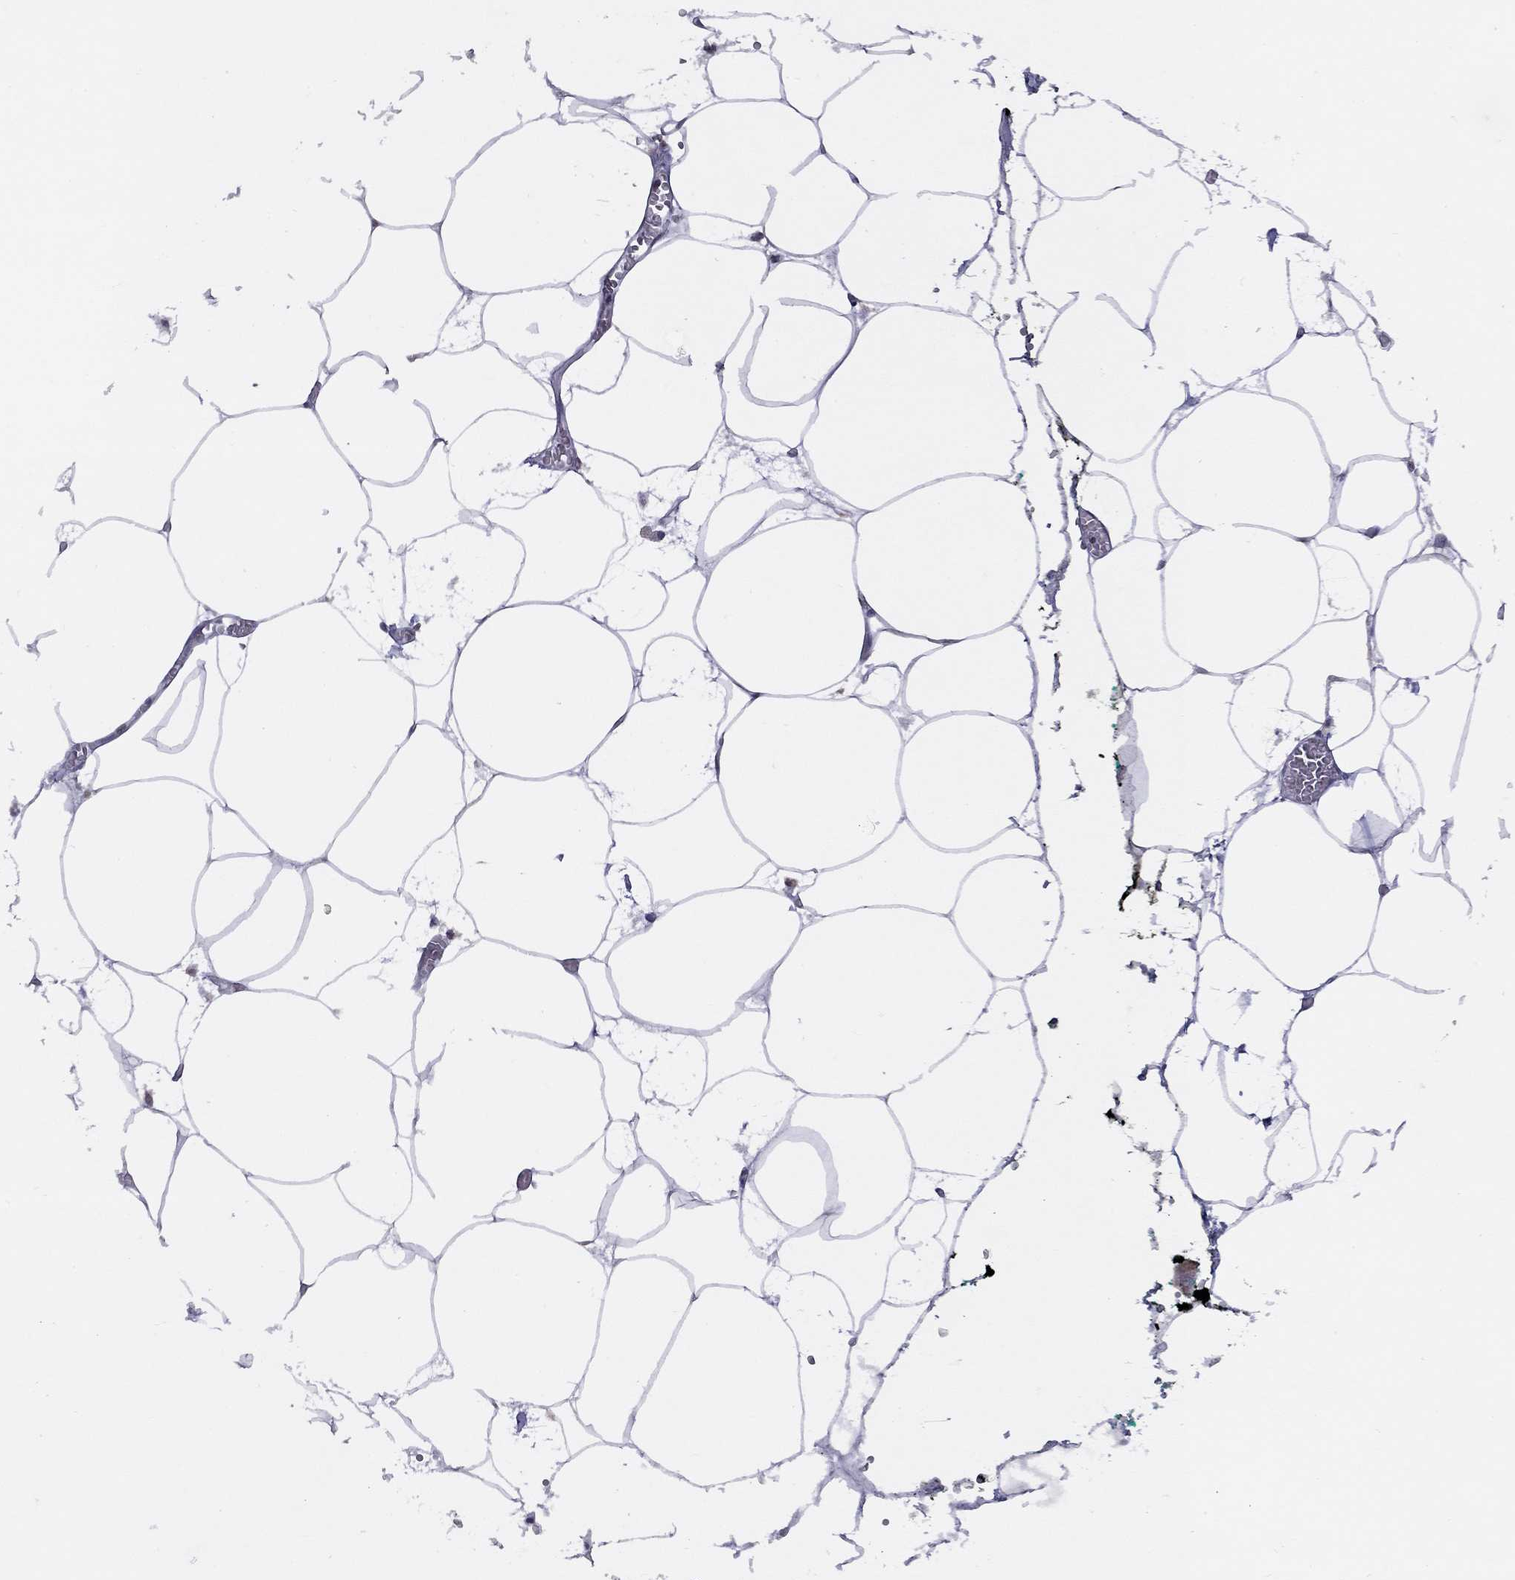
{"staining": {"intensity": "negative", "quantity": "none", "location": "none"}, "tissue": "adipose tissue", "cell_type": "Adipocytes", "image_type": "normal", "snomed": [{"axis": "morphology", "description": "Normal tissue, NOS"}, {"axis": "topography", "description": "Adipose tissue"}, {"axis": "topography", "description": "Pancreas"}, {"axis": "topography", "description": "Peripheral nerve tissue"}], "caption": "Human adipose tissue stained for a protein using immunohistochemistry (IHC) demonstrates no positivity in adipocytes.", "gene": "NDUFB1", "patient": {"sex": "female", "age": 58}}